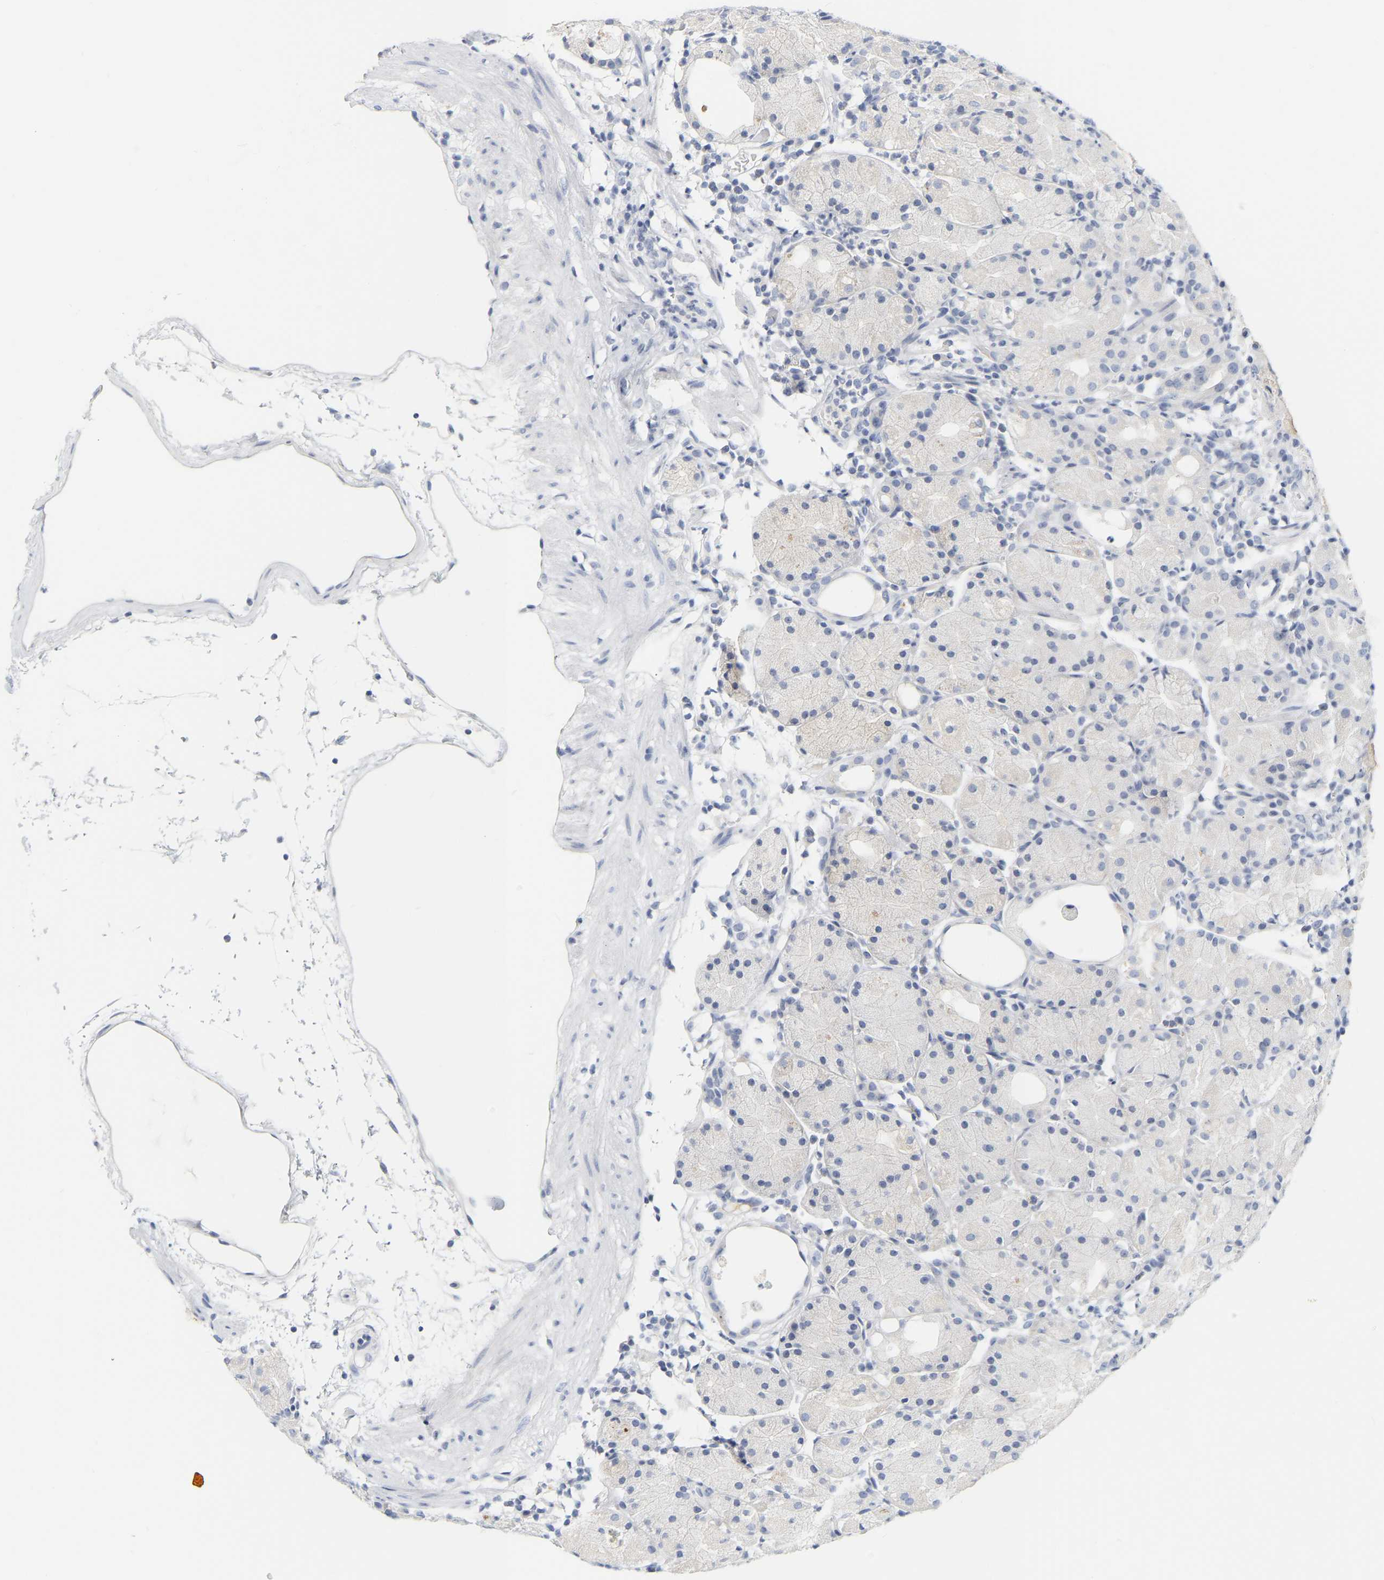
{"staining": {"intensity": "negative", "quantity": "none", "location": "none"}, "tissue": "stomach", "cell_type": "Glandular cells", "image_type": "normal", "snomed": [{"axis": "morphology", "description": "Normal tissue, NOS"}, {"axis": "topography", "description": "Stomach"}, {"axis": "topography", "description": "Stomach, lower"}], "caption": "Glandular cells show no significant protein expression in benign stomach. The staining is performed using DAB (3,3'-diaminobenzidine) brown chromogen with nuclei counter-stained in using hematoxylin.", "gene": "GNAS", "patient": {"sex": "female", "age": 75}}